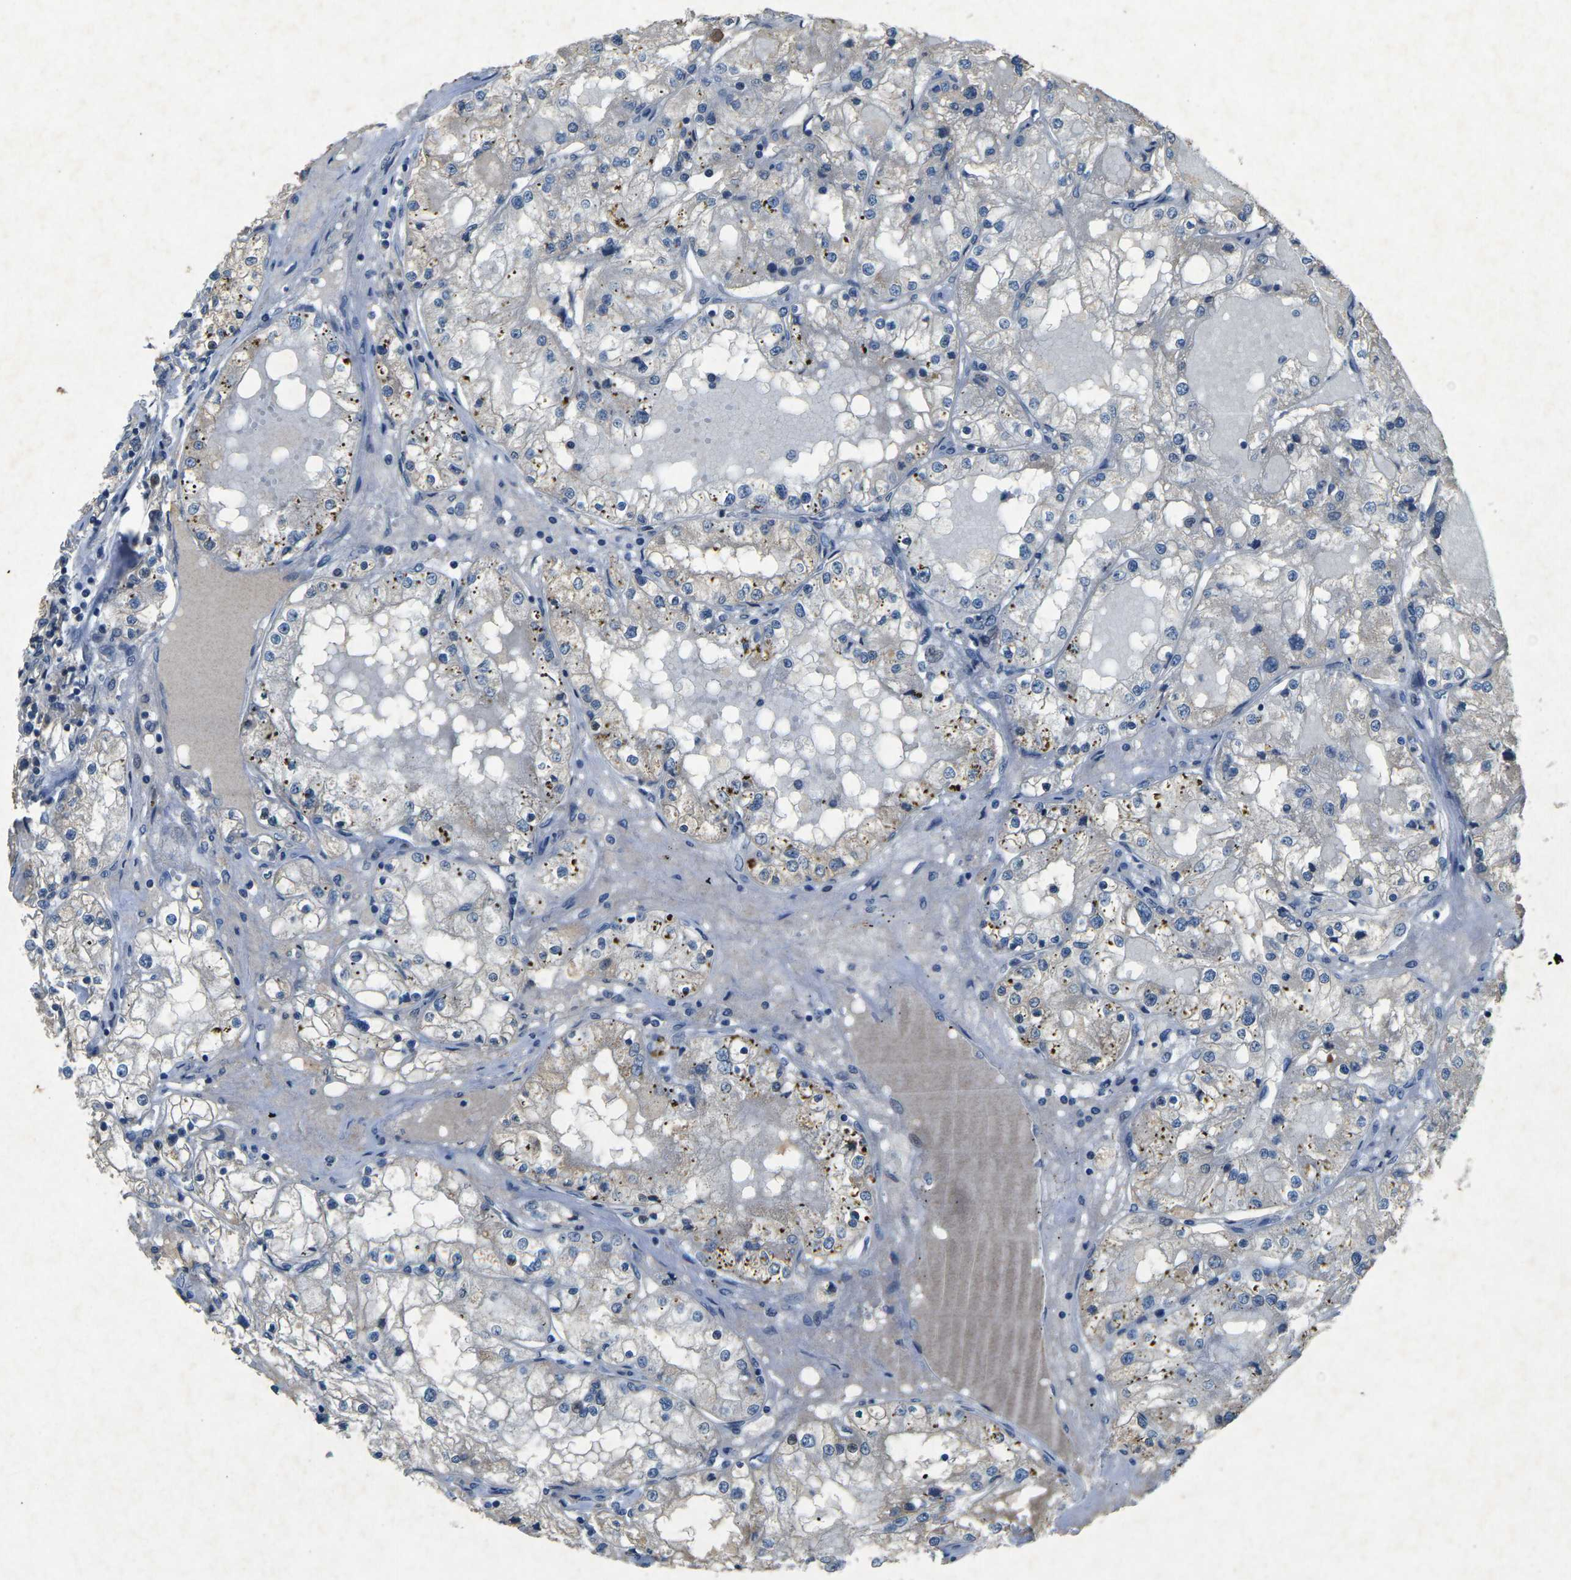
{"staining": {"intensity": "negative", "quantity": "none", "location": "none"}, "tissue": "renal cancer", "cell_type": "Tumor cells", "image_type": "cancer", "snomed": [{"axis": "morphology", "description": "Adenocarcinoma, NOS"}, {"axis": "topography", "description": "Kidney"}], "caption": "Immunohistochemical staining of renal cancer (adenocarcinoma) exhibits no significant positivity in tumor cells.", "gene": "PLG", "patient": {"sex": "male", "age": 68}}